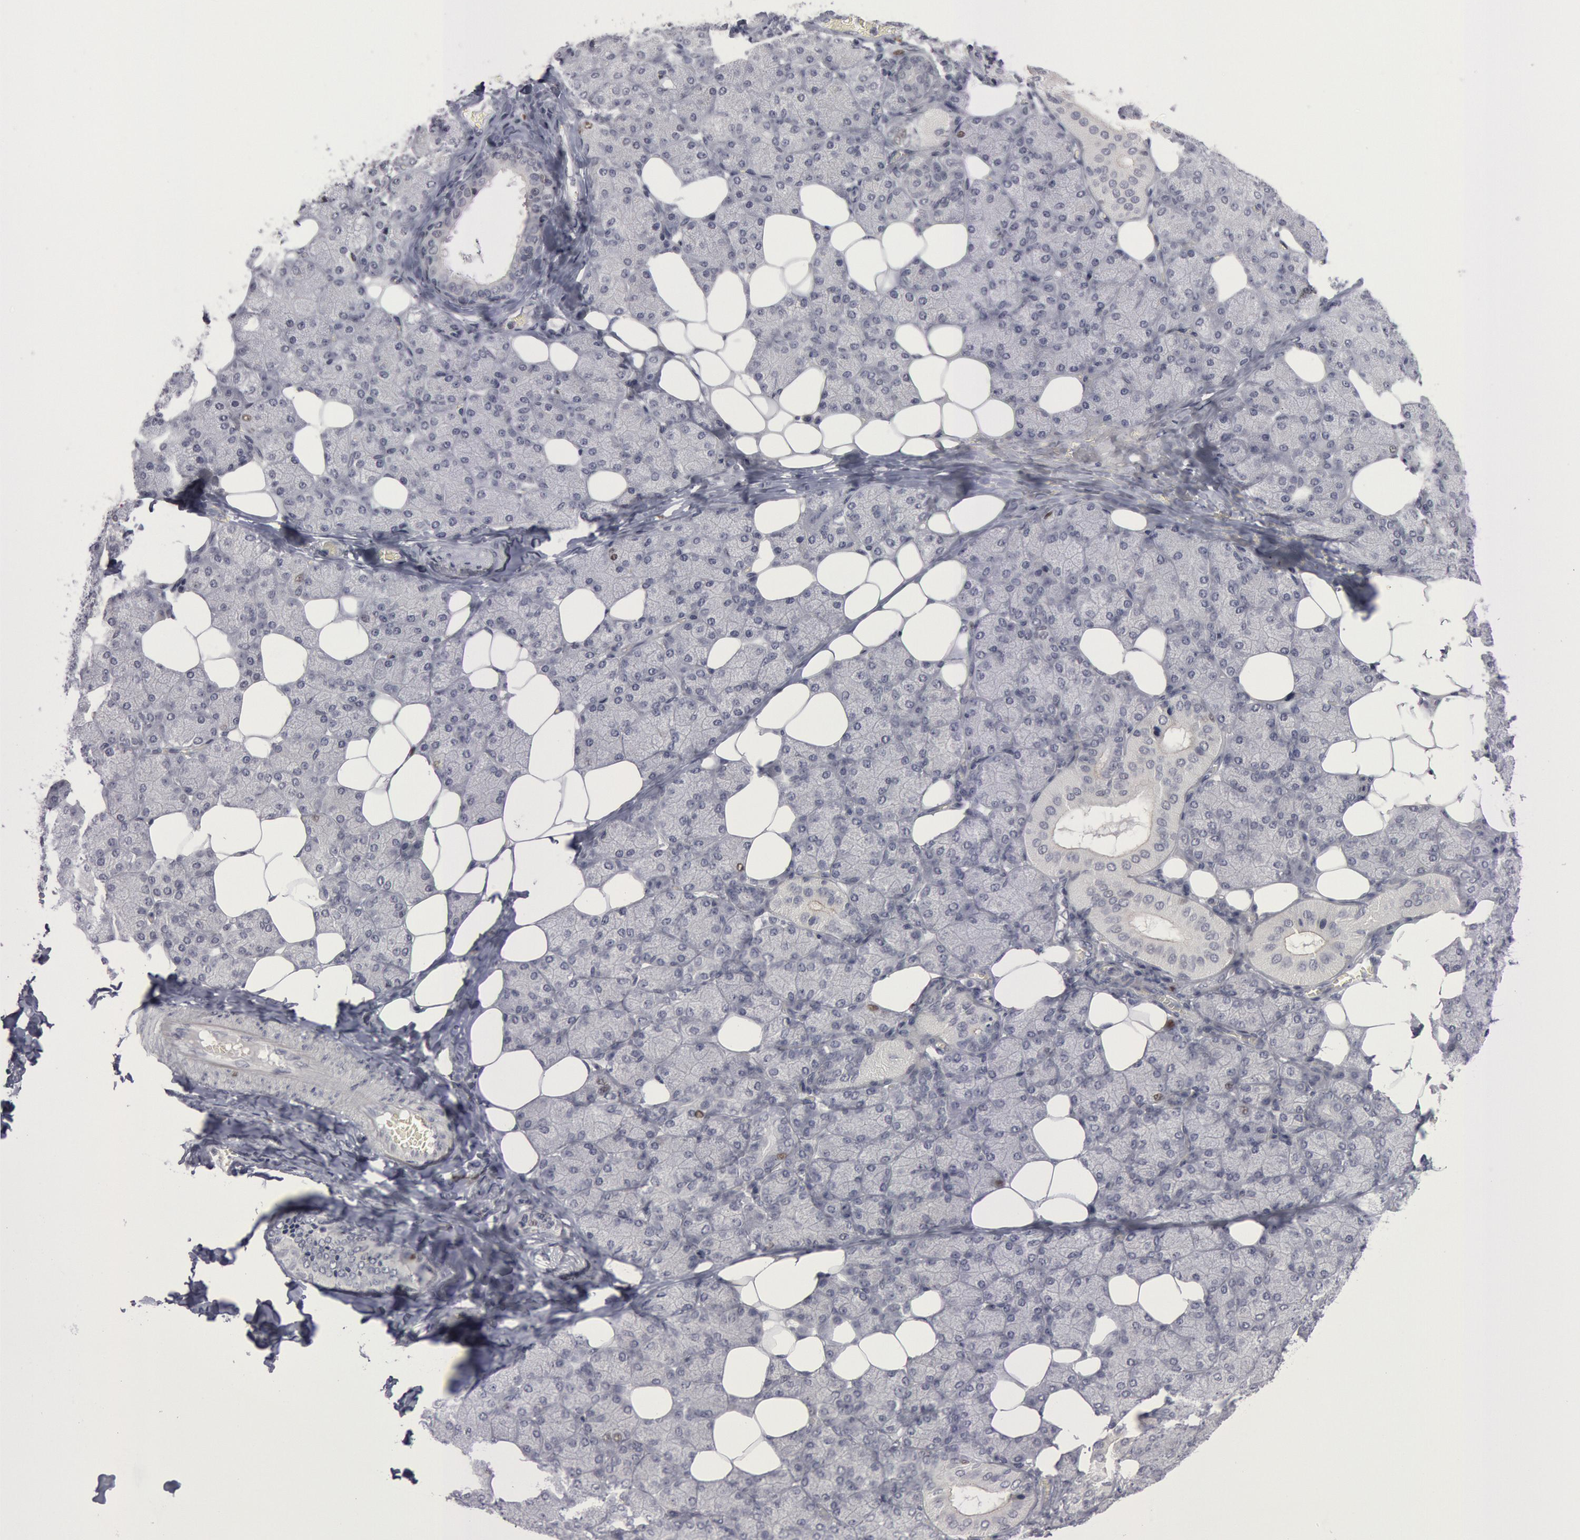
{"staining": {"intensity": "weak", "quantity": "<25%", "location": "nuclear"}, "tissue": "salivary gland", "cell_type": "Glandular cells", "image_type": "normal", "snomed": [{"axis": "morphology", "description": "Normal tissue, NOS"}, {"axis": "topography", "description": "Lymph node"}, {"axis": "topography", "description": "Salivary gland"}], "caption": "Glandular cells show no significant staining in normal salivary gland. Brightfield microscopy of immunohistochemistry stained with DAB (brown) and hematoxylin (blue), captured at high magnification.", "gene": "WDHD1", "patient": {"sex": "male", "age": 8}}